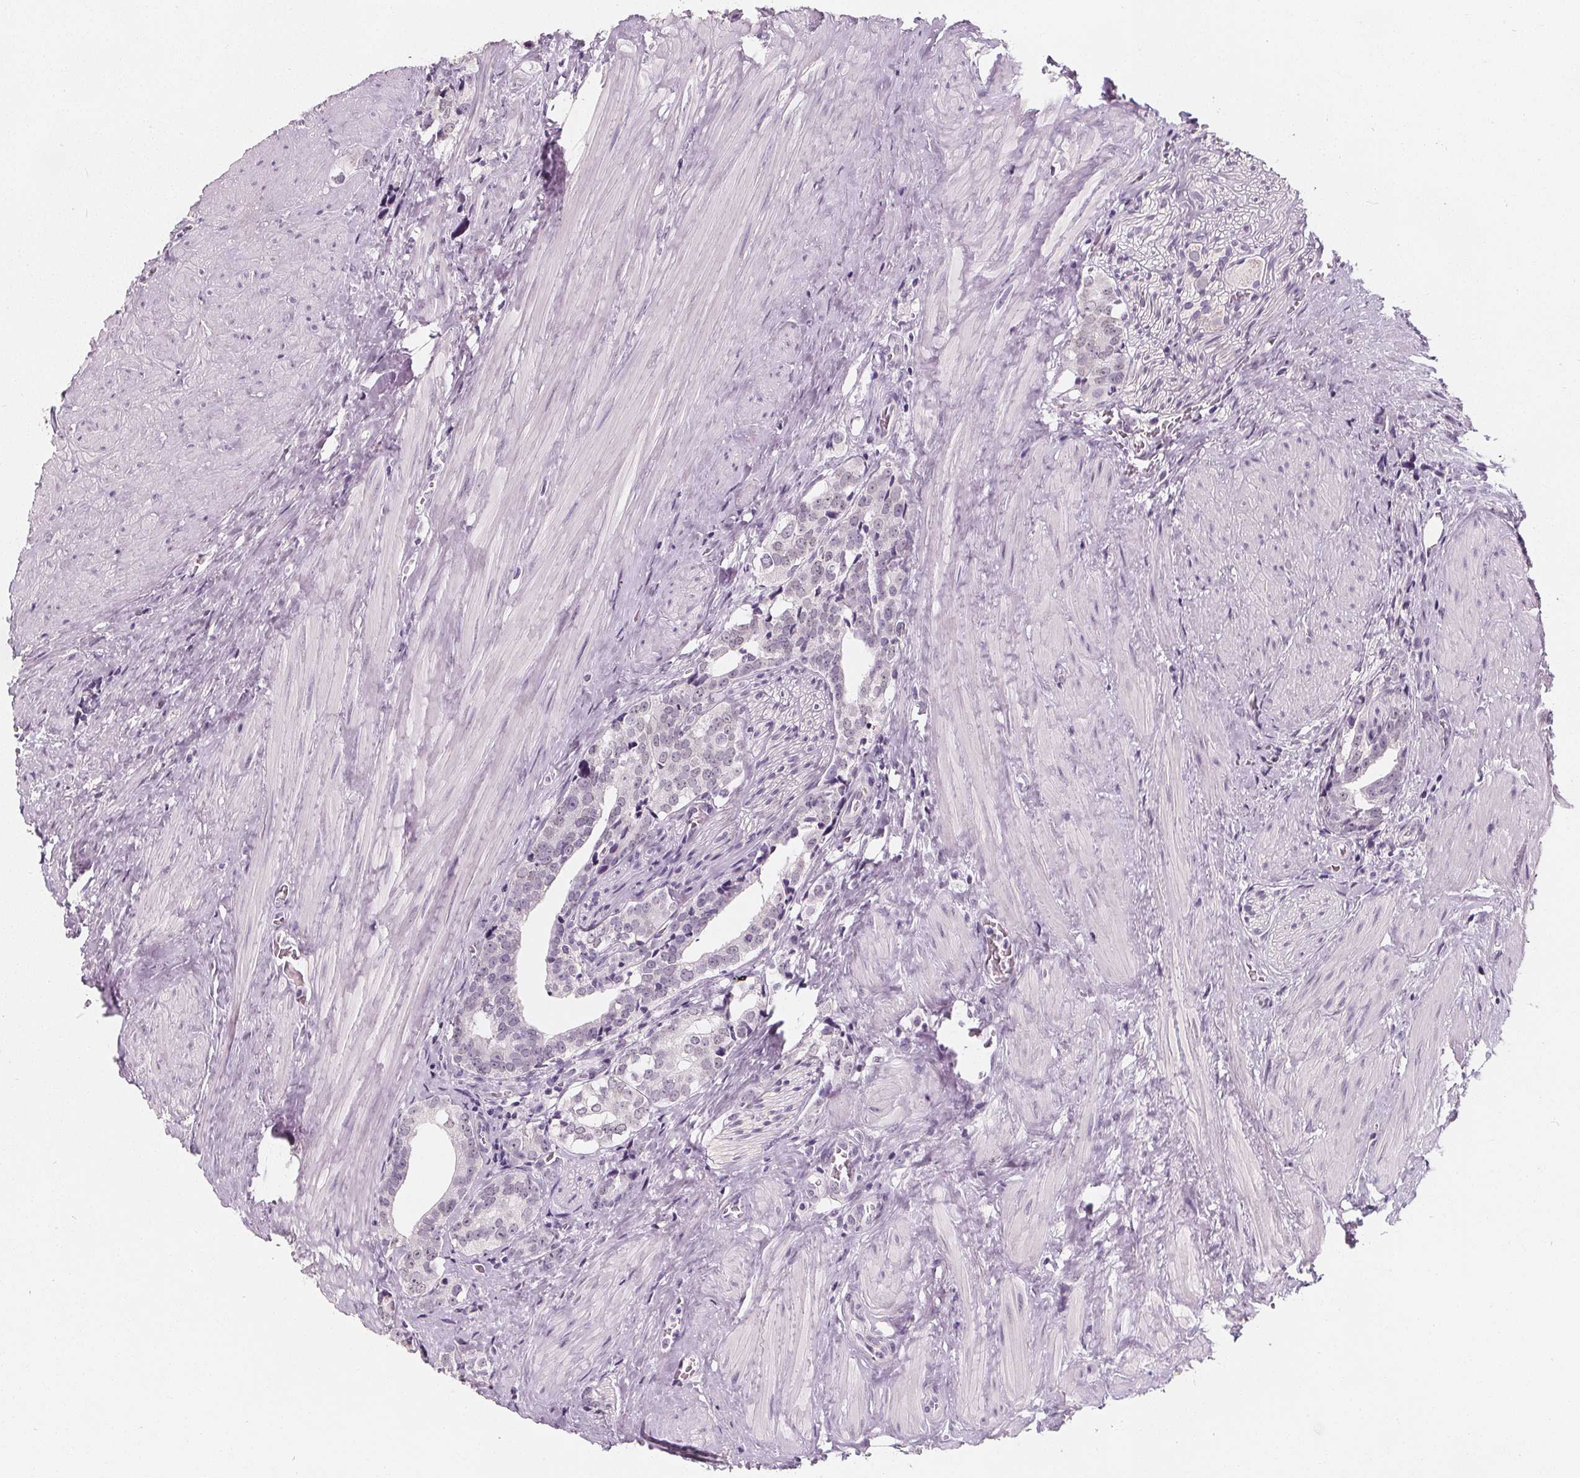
{"staining": {"intensity": "negative", "quantity": "none", "location": "none"}, "tissue": "prostate cancer", "cell_type": "Tumor cells", "image_type": "cancer", "snomed": [{"axis": "morphology", "description": "Adenocarcinoma, NOS"}, {"axis": "topography", "description": "Prostate and seminal vesicle, NOS"}], "caption": "A photomicrograph of human adenocarcinoma (prostate) is negative for staining in tumor cells. (Stains: DAB immunohistochemistry (IHC) with hematoxylin counter stain, Microscopy: brightfield microscopy at high magnification).", "gene": "DBX2", "patient": {"sex": "male", "age": 63}}